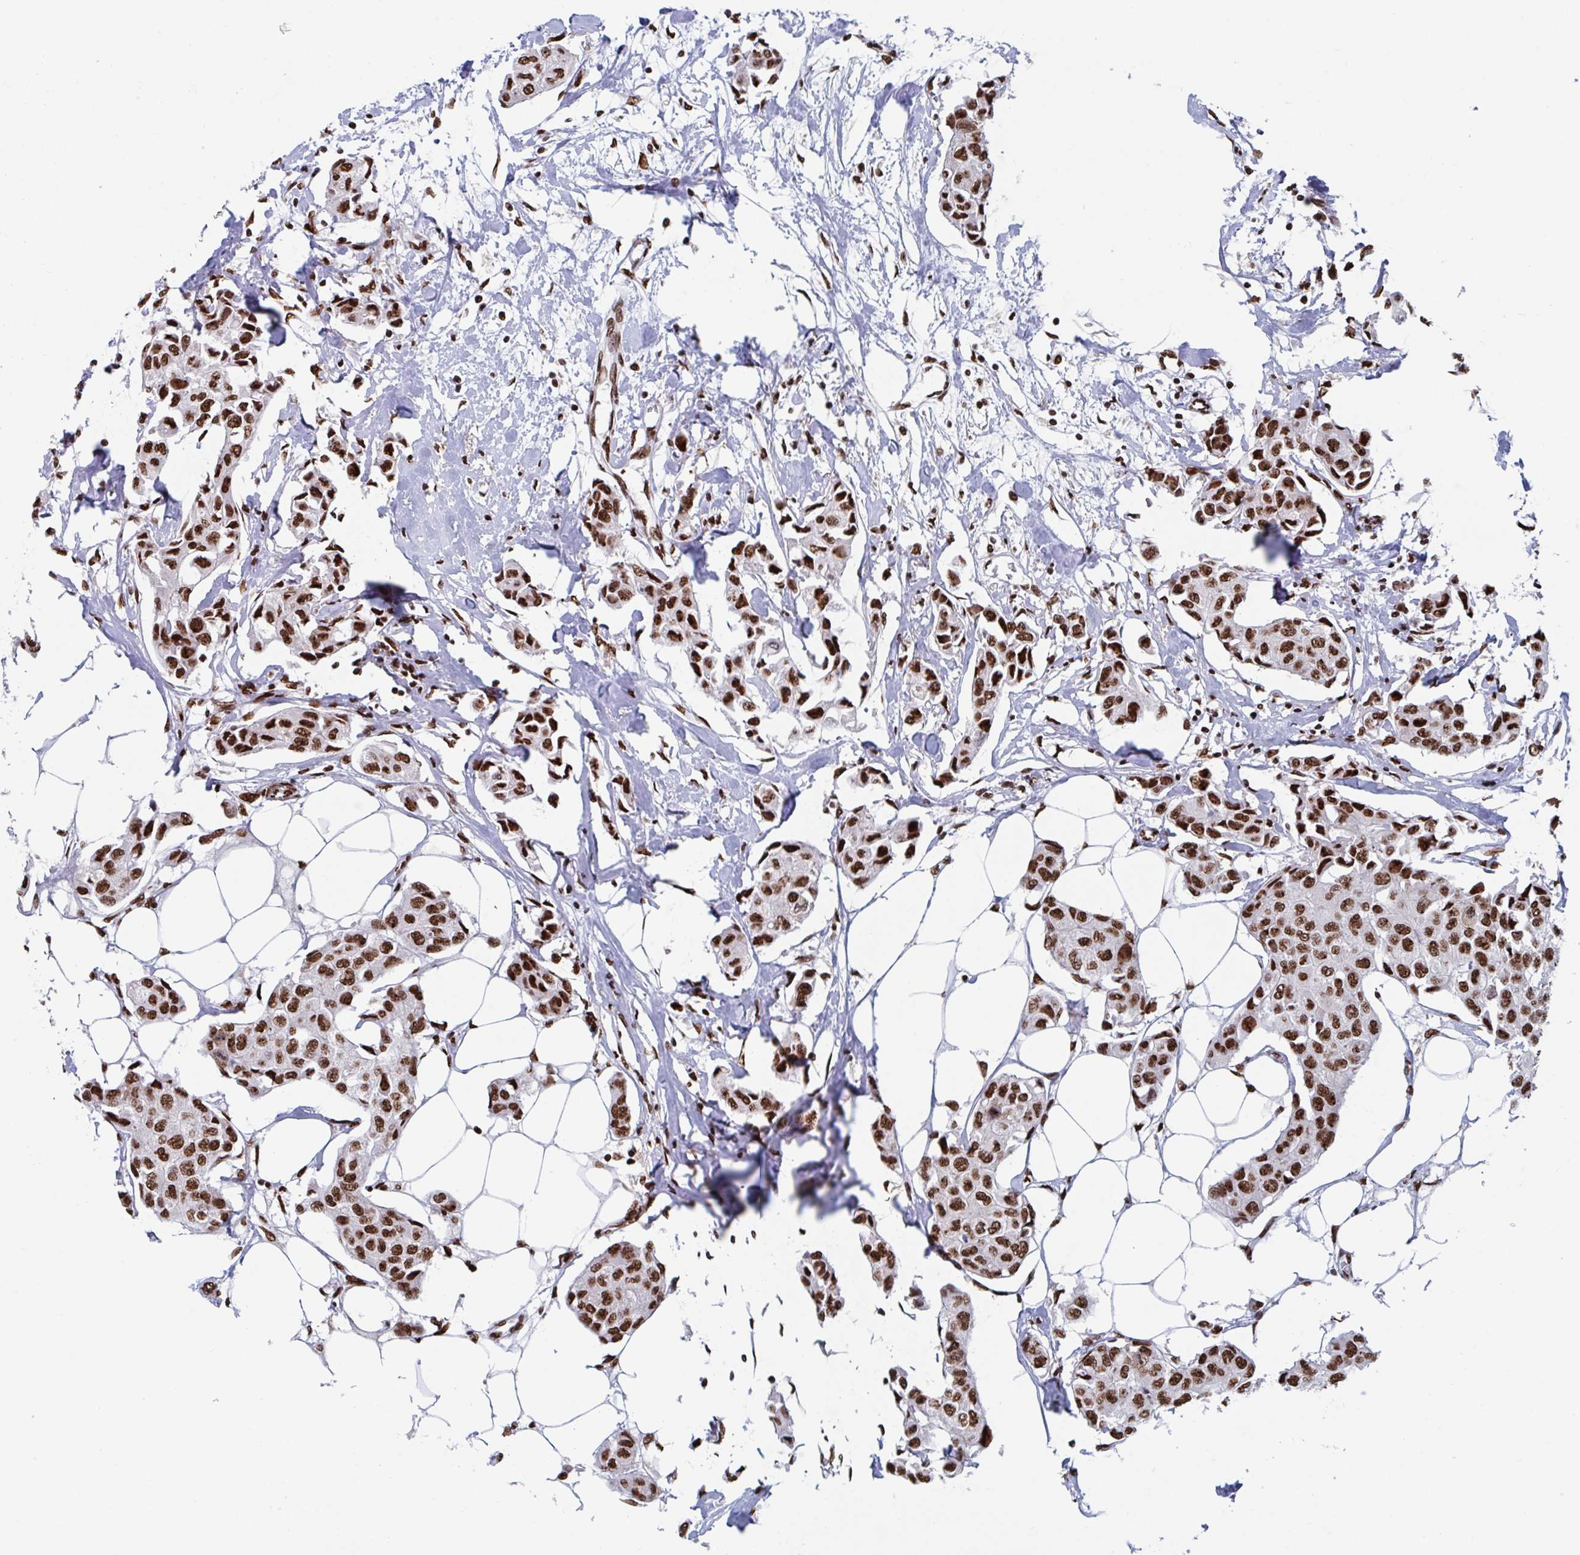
{"staining": {"intensity": "strong", "quantity": ">75%", "location": "nuclear"}, "tissue": "breast cancer", "cell_type": "Tumor cells", "image_type": "cancer", "snomed": [{"axis": "morphology", "description": "Duct carcinoma"}, {"axis": "topography", "description": "Breast"}, {"axis": "topography", "description": "Lymph node"}], "caption": "A brown stain shows strong nuclear positivity of a protein in human breast cancer tumor cells. The protein of interest is stained brown, and the nuclei are stained in blue (DAB IHC with brightfield microscopy, high magnification).", "gene": "ZNF607", "patient": {"sex": "female", "age": 80}}